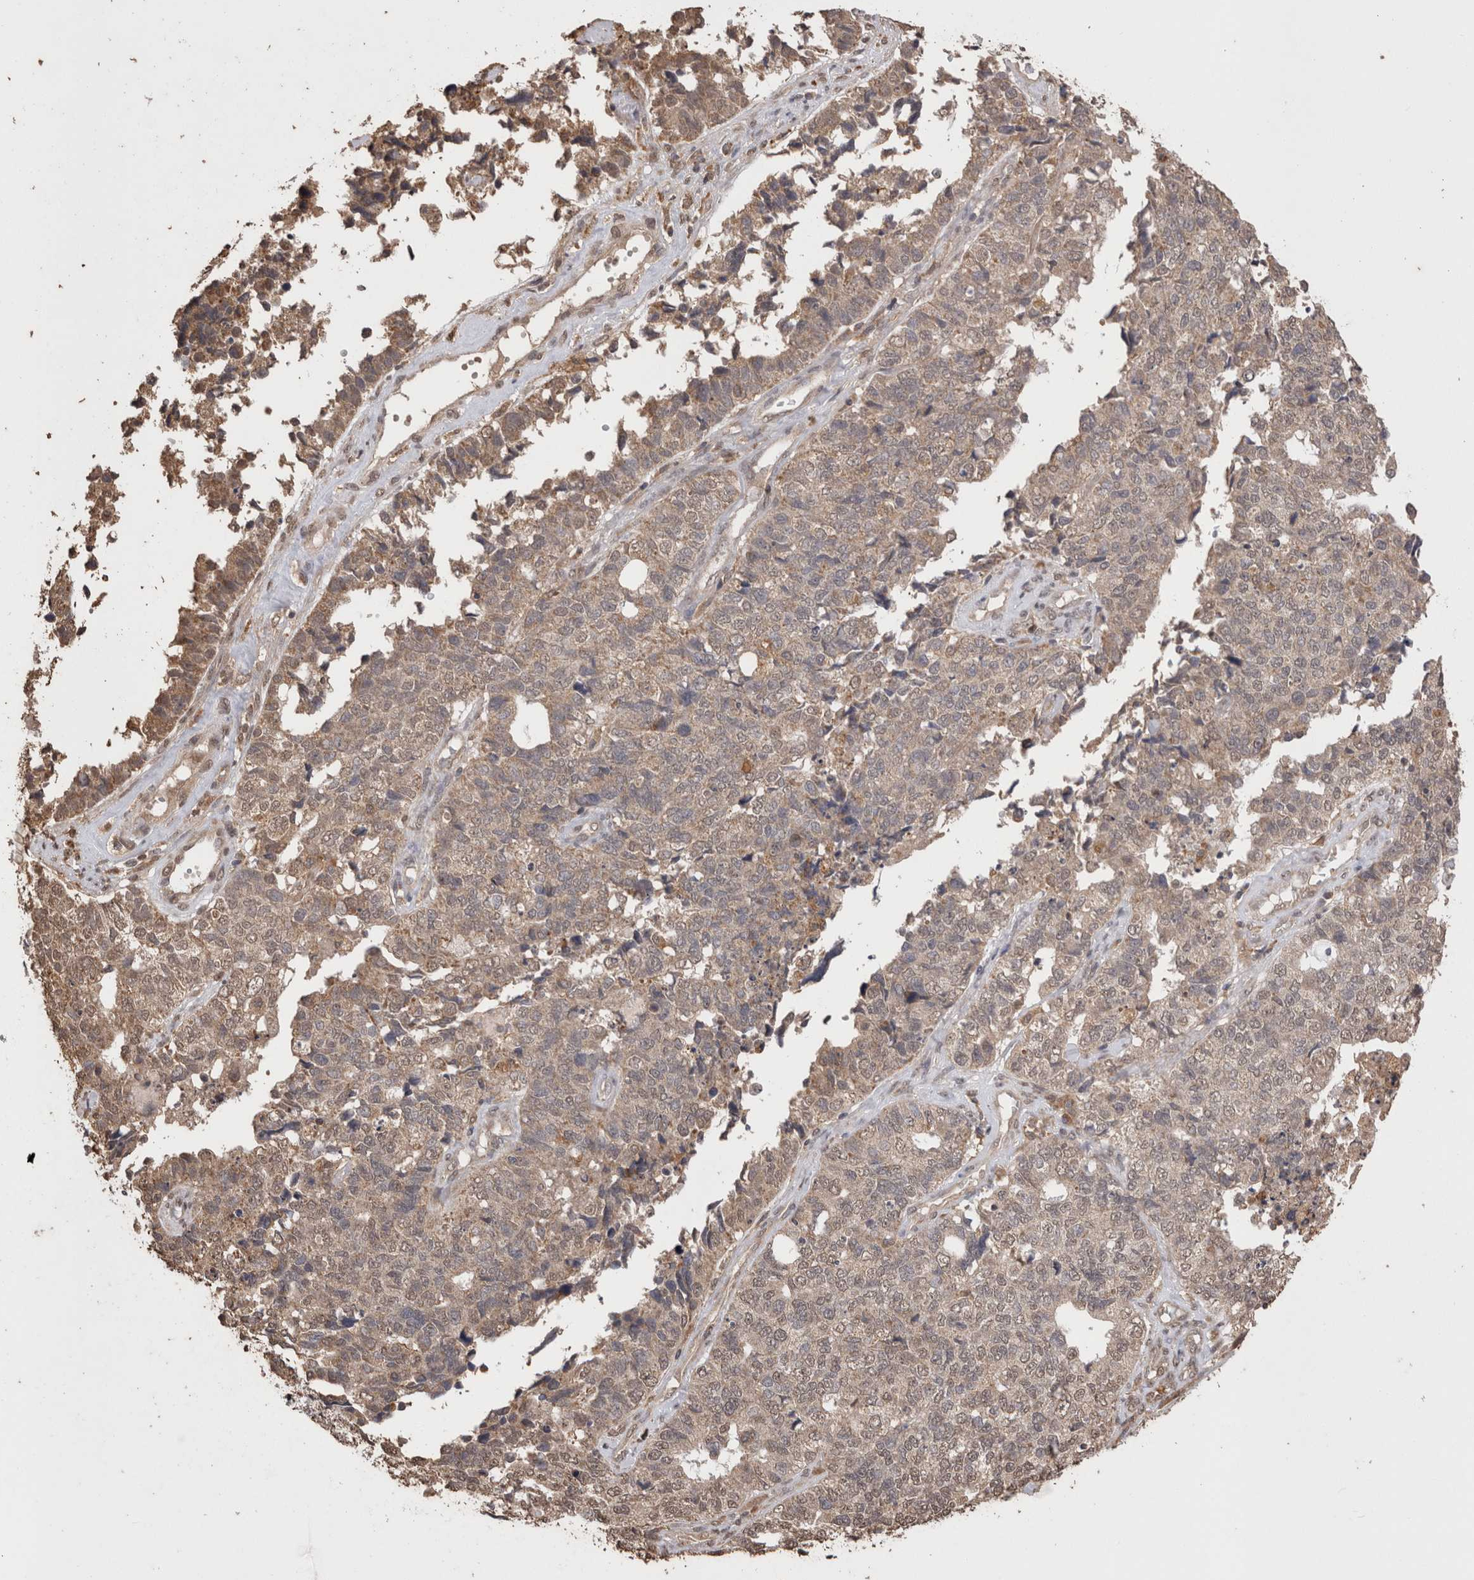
{"staining": {"intensity": "weak", "quantity": "25%-75%", "location": "cytoplasmic/membranous,nuclear"}, "tissue": "cervical cancer", "cell_type": "Tumor cells", "image_type": "cancer", "snomed": [{"axis": "morphology", "description": "Squamous cell carcinoma, NOS"}, {"axis": "topography", "description": "Cervix"}], "caption": "Immunohistochemical staining of human cervical cancer demonstrates weak cytoplasmic/membranous and nuclear protein positivity in approximately 25%-75% of tumor cells.", "gene": "GRK5", "patient": {"sex": "female", "age": 63}}